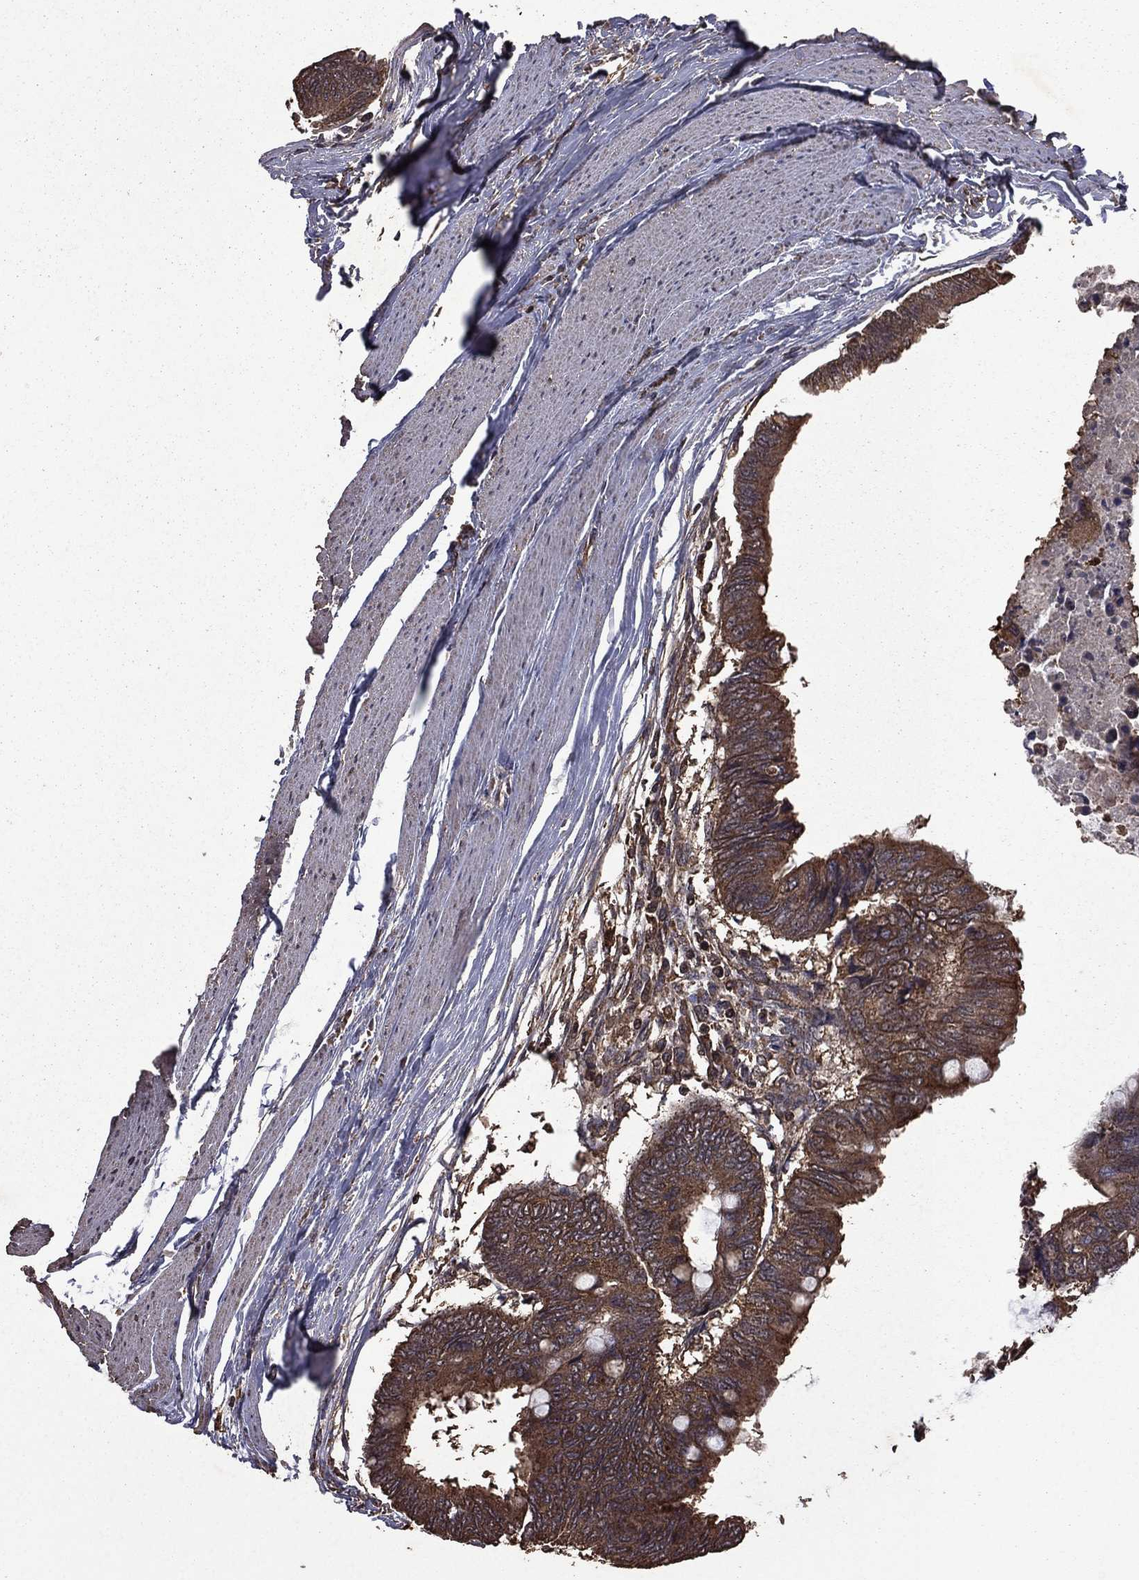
{"staining": {"intensity": "moderate", "quantity": ">75%", "location": "cytoplasmic/membranous"}, "tissue": "colorectal cancer", "cell_type": "Tumor cells", "image_type": "cancer", "snomed": [{"axis": "morphology", "description": "Normal tissue, NOS"}, {"axis": "morphology", "description": "Adenocarcinoma, NOS"}, {"axis": "topography", "description": "Rectum"}, {"axis": "topography", "description": "Peripheral nerve tissue"}], "caption": "IHC micrograph of colorectal adenocarcinoma stained for a protein (brown), which demonstrates medium levels of moderate cytoplasmic/membranous staining in about >75% of tumor cells.", "gene": "BIRC6", "patient": {"sex": "male", "age": 92}}